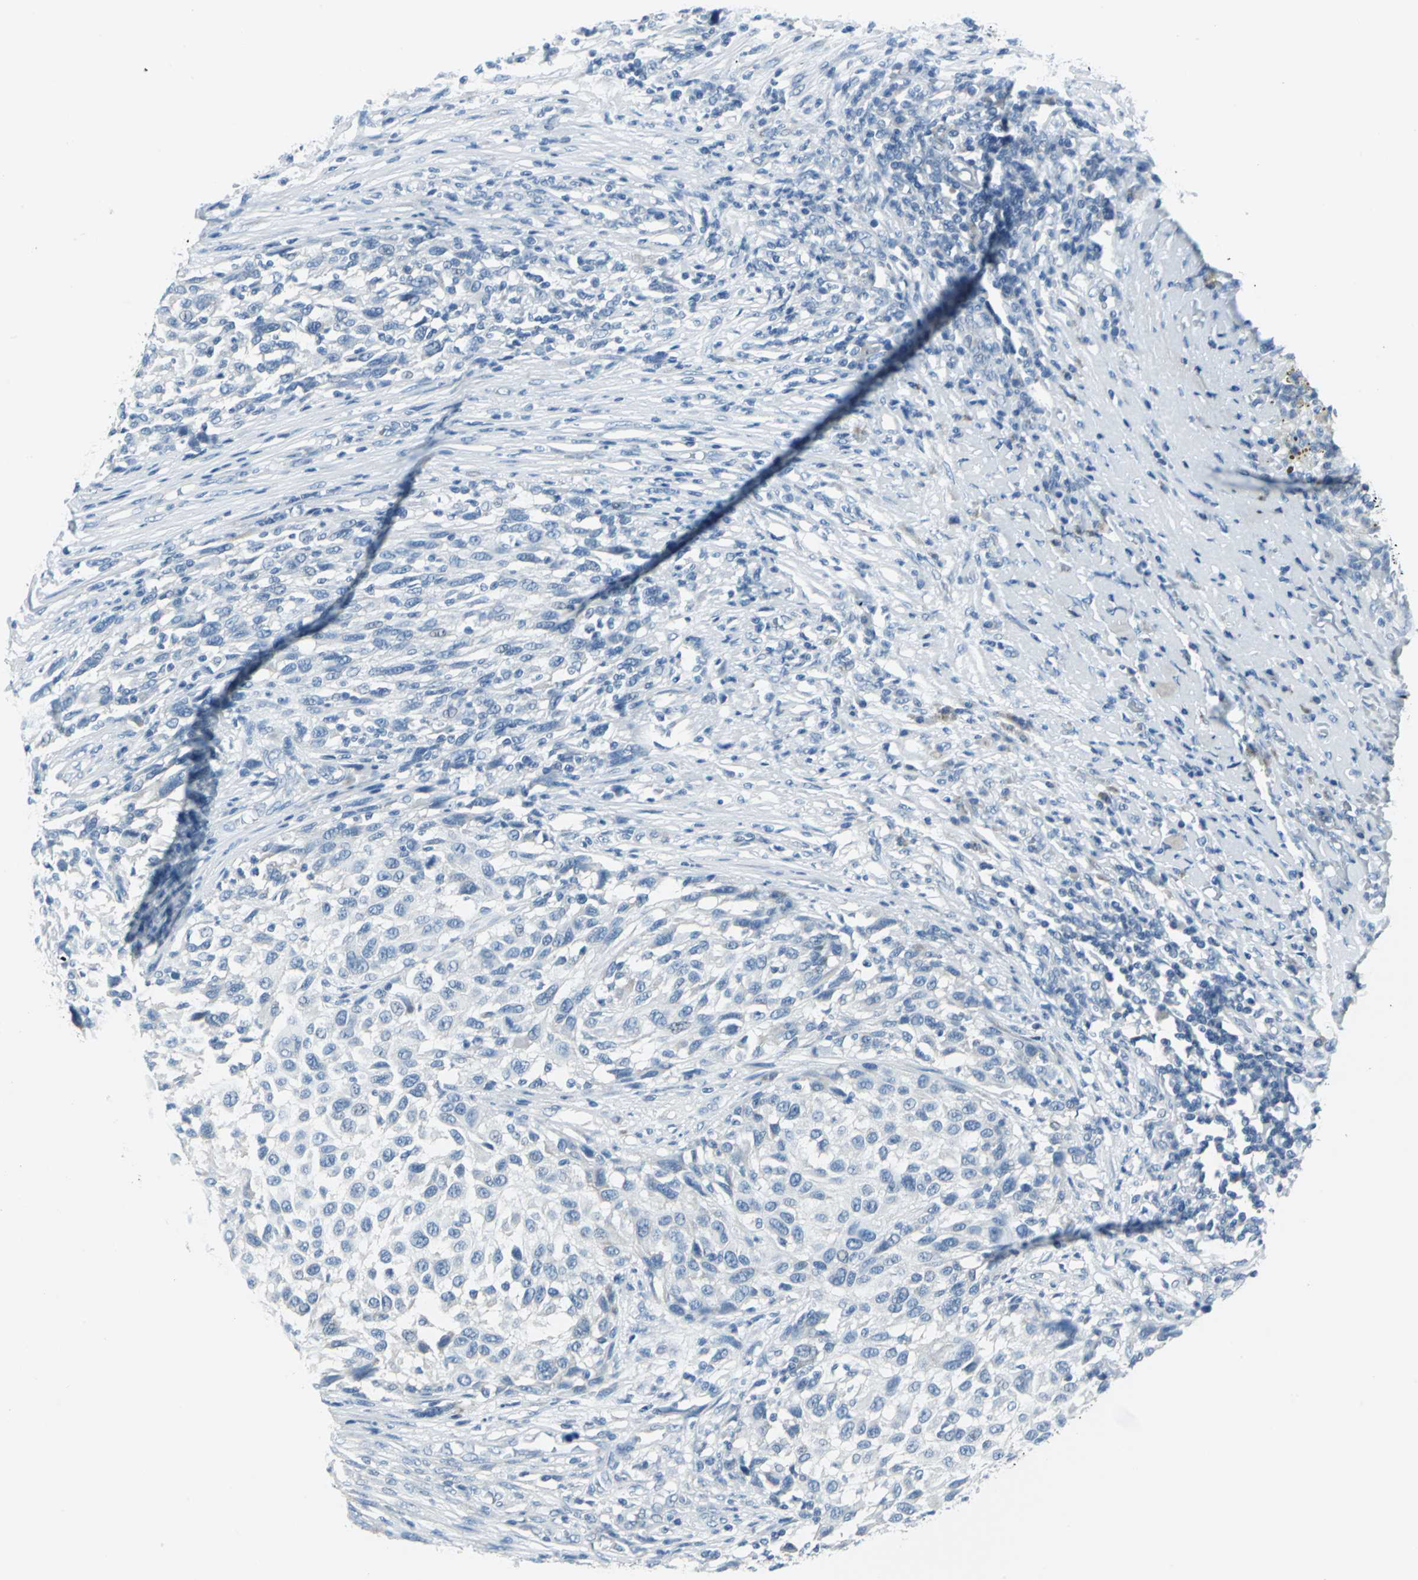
{"staining": {"intensity": "negative", "quantity": "none", "location": "none"}, "tissue": "melanoma", "cell_type": "Tumor cells", "image_type": "cancer", "snomed": [{"axis": "morphology", "description": "Malignant melanoma, Metastatic site"}, {"axis": "topography", "description": "Lymph node"}], "caption": "Tumor cells are negative for brown protein staining in melanoma. (Stains: DAB IHC with hematoxylin counter stain, Microscopy: brightfield microscopy at high magnification).", "gene": "DNAI2", "patient": {"sex": "male", "age": 61}}